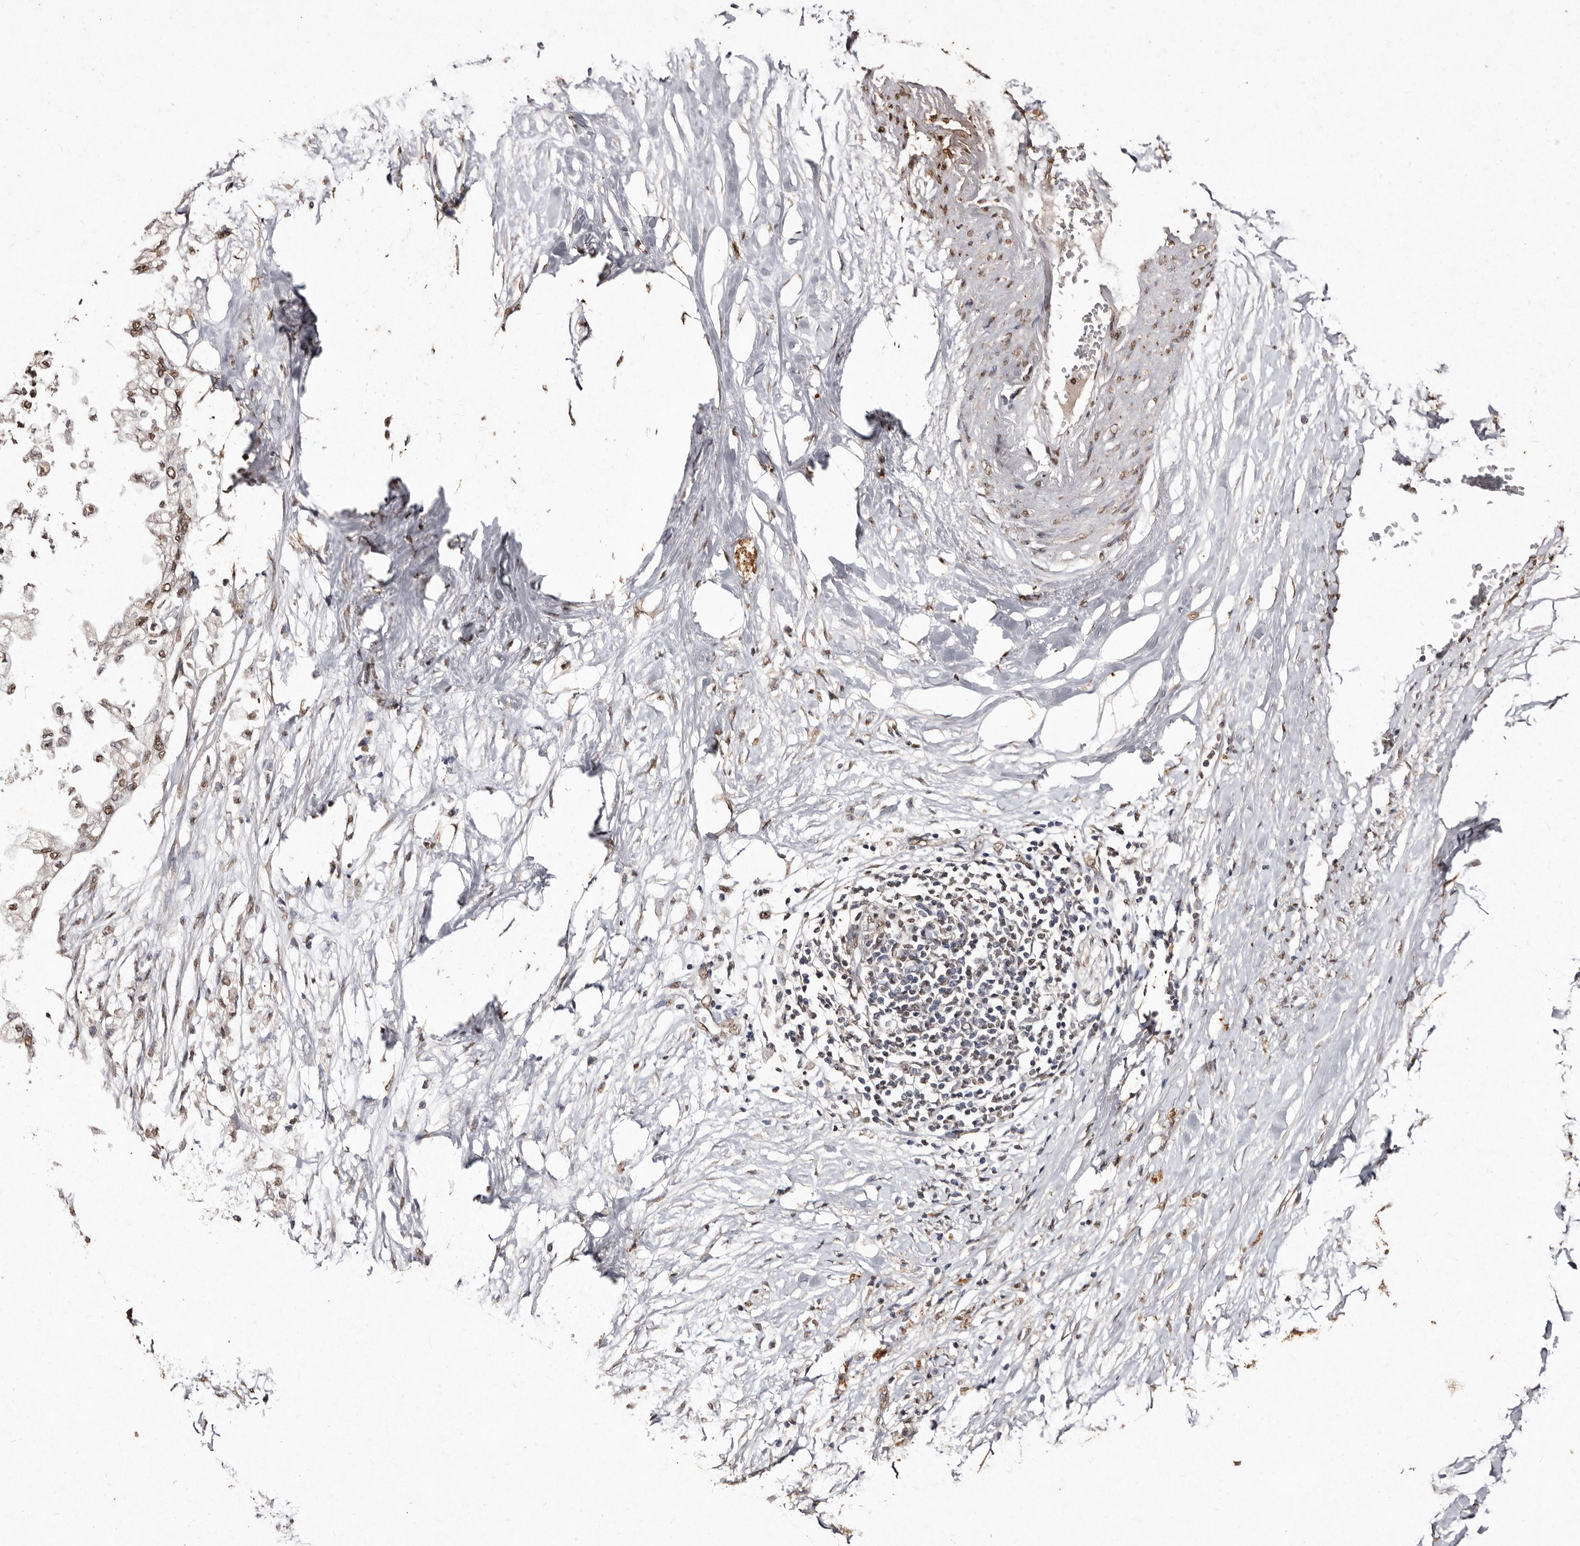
{"staining": {"intensity": "moderate", "quantity": ">75%", "location": "nuclear"}, "tissue": "pancreatic cancer", "cell_type": "Tumor cells", "image_type": "cancer", "snomed": [{"axis": "morphology", "description": "Normal tissue, NOS"}, {"axis": "morphology", "description": "Adenocarcinoma, NOS"}, {"axis": "topography", "description": "Pancreas"}, {"axis": "topography", "description": "Duodenum"}], "caption": "Pancreatic adenocarcinoma stained with DAB (3,3'-diaminobenzidine) immunohistochemistry shows medium levels of moderate nuclear expression in approximately >75% of tumor cells.", "gene": "ERBB4", "patient": {"sex": "female", "age": 60}}